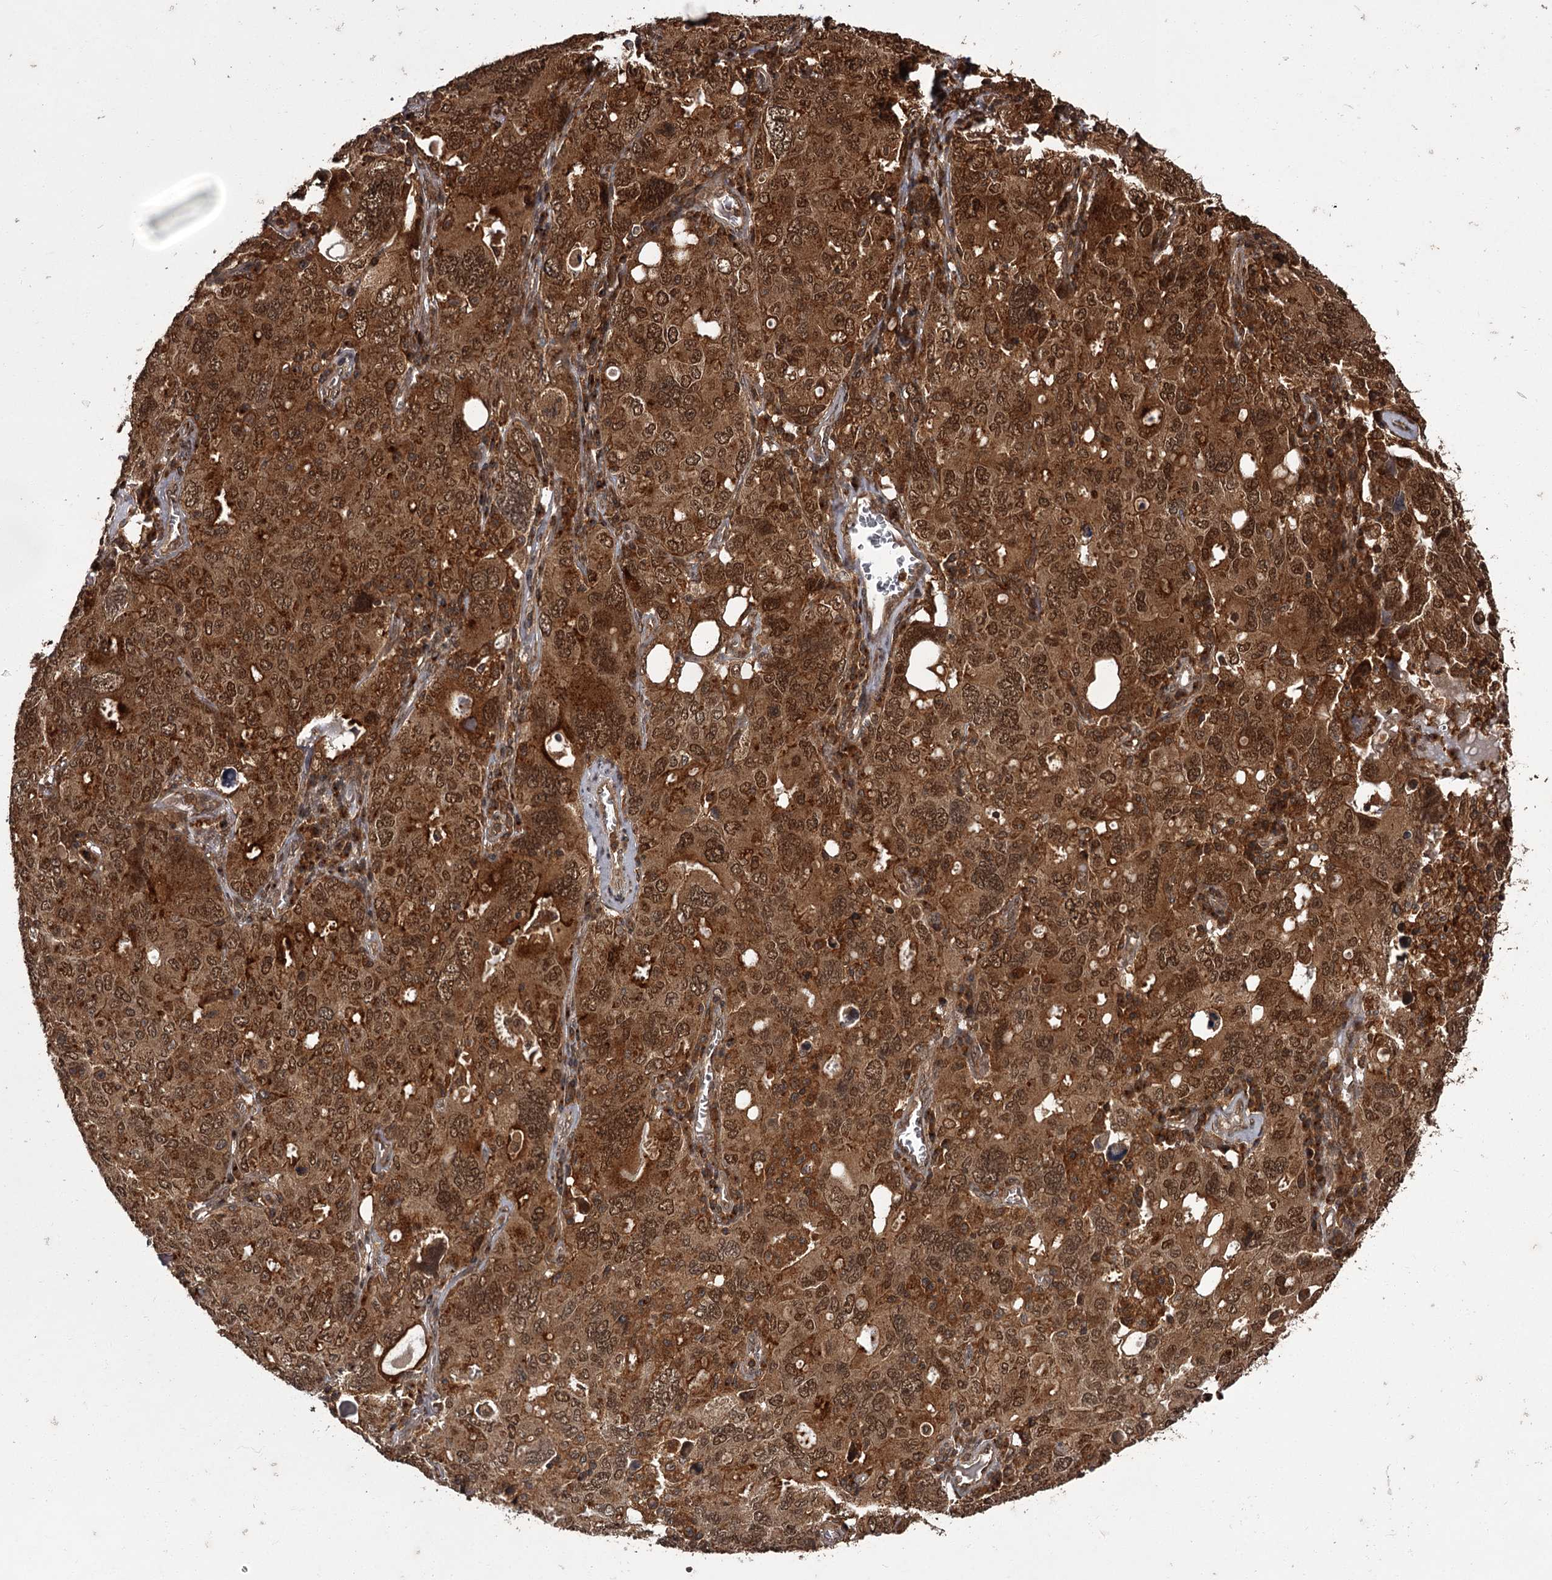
{"staining": {"intensity": "strong", "quantity": ">75%", "location": "cytoplasmic/membranous,nuclear"}, "tissue": "ovarian cancer", "cell_type": "Tumor cells", "image_type": "cancer", "snomed": [{"axis": "morphology", "description": "Carcinoma, endometroid"}, {"axis": "topography", "description": "Ovary"}], "caption": "A histopathology image showing strong cytoplasmic/membranous and nuclear staining in approximately >75% of tumor cells in ovarian cancer (endometroid carcinoma), as visualized by brown immunohistochemical staining.", "gene": "TBC1D23", "patient": {"sex": "female", "age": 62}}